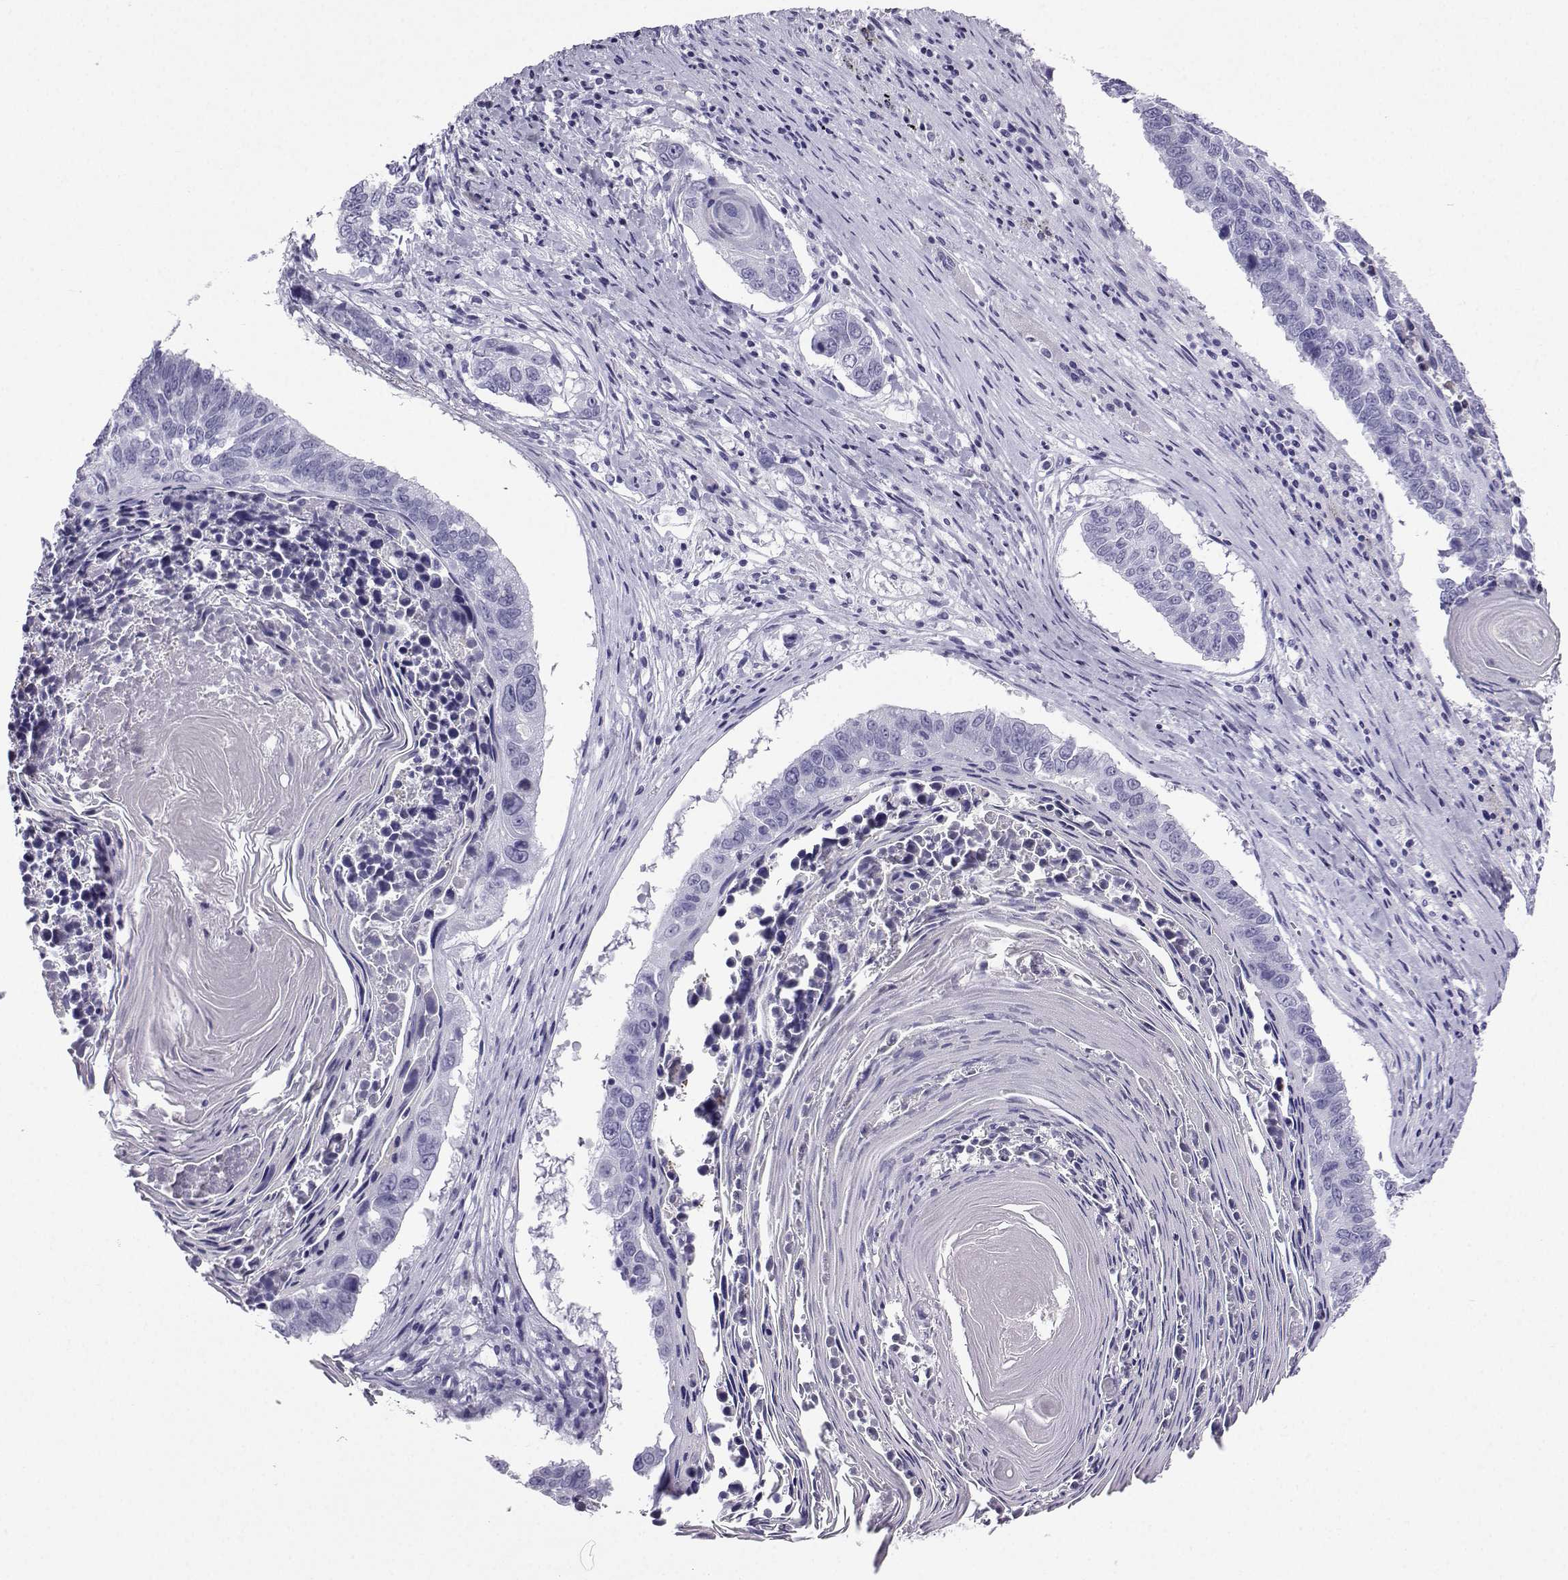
{"staining": {"intensity": "negative", "quantity": "none", "location": "none"}, "tissue": "lung cancer", "cell_type": "Tumor cells", "image_type": "cancer", "snomed": [{"axis": "morphology", "description": "Squamous cell carcinoma, NOS"}, {"axis": "topography", "description": "Lung"}], "caption": "Immunohistochemistry (IHC) micrograph of lung cancer stained for a protein (brown), which shows no positivity in tumor cells. The staining was performed using DAB to visualize the protein expression in brown, while the nuclei were stained in blue with hematoxylin (Magnification: 20x).", "gene": "SLC18A2", "patient": {"sex": "male", "age": 73}}